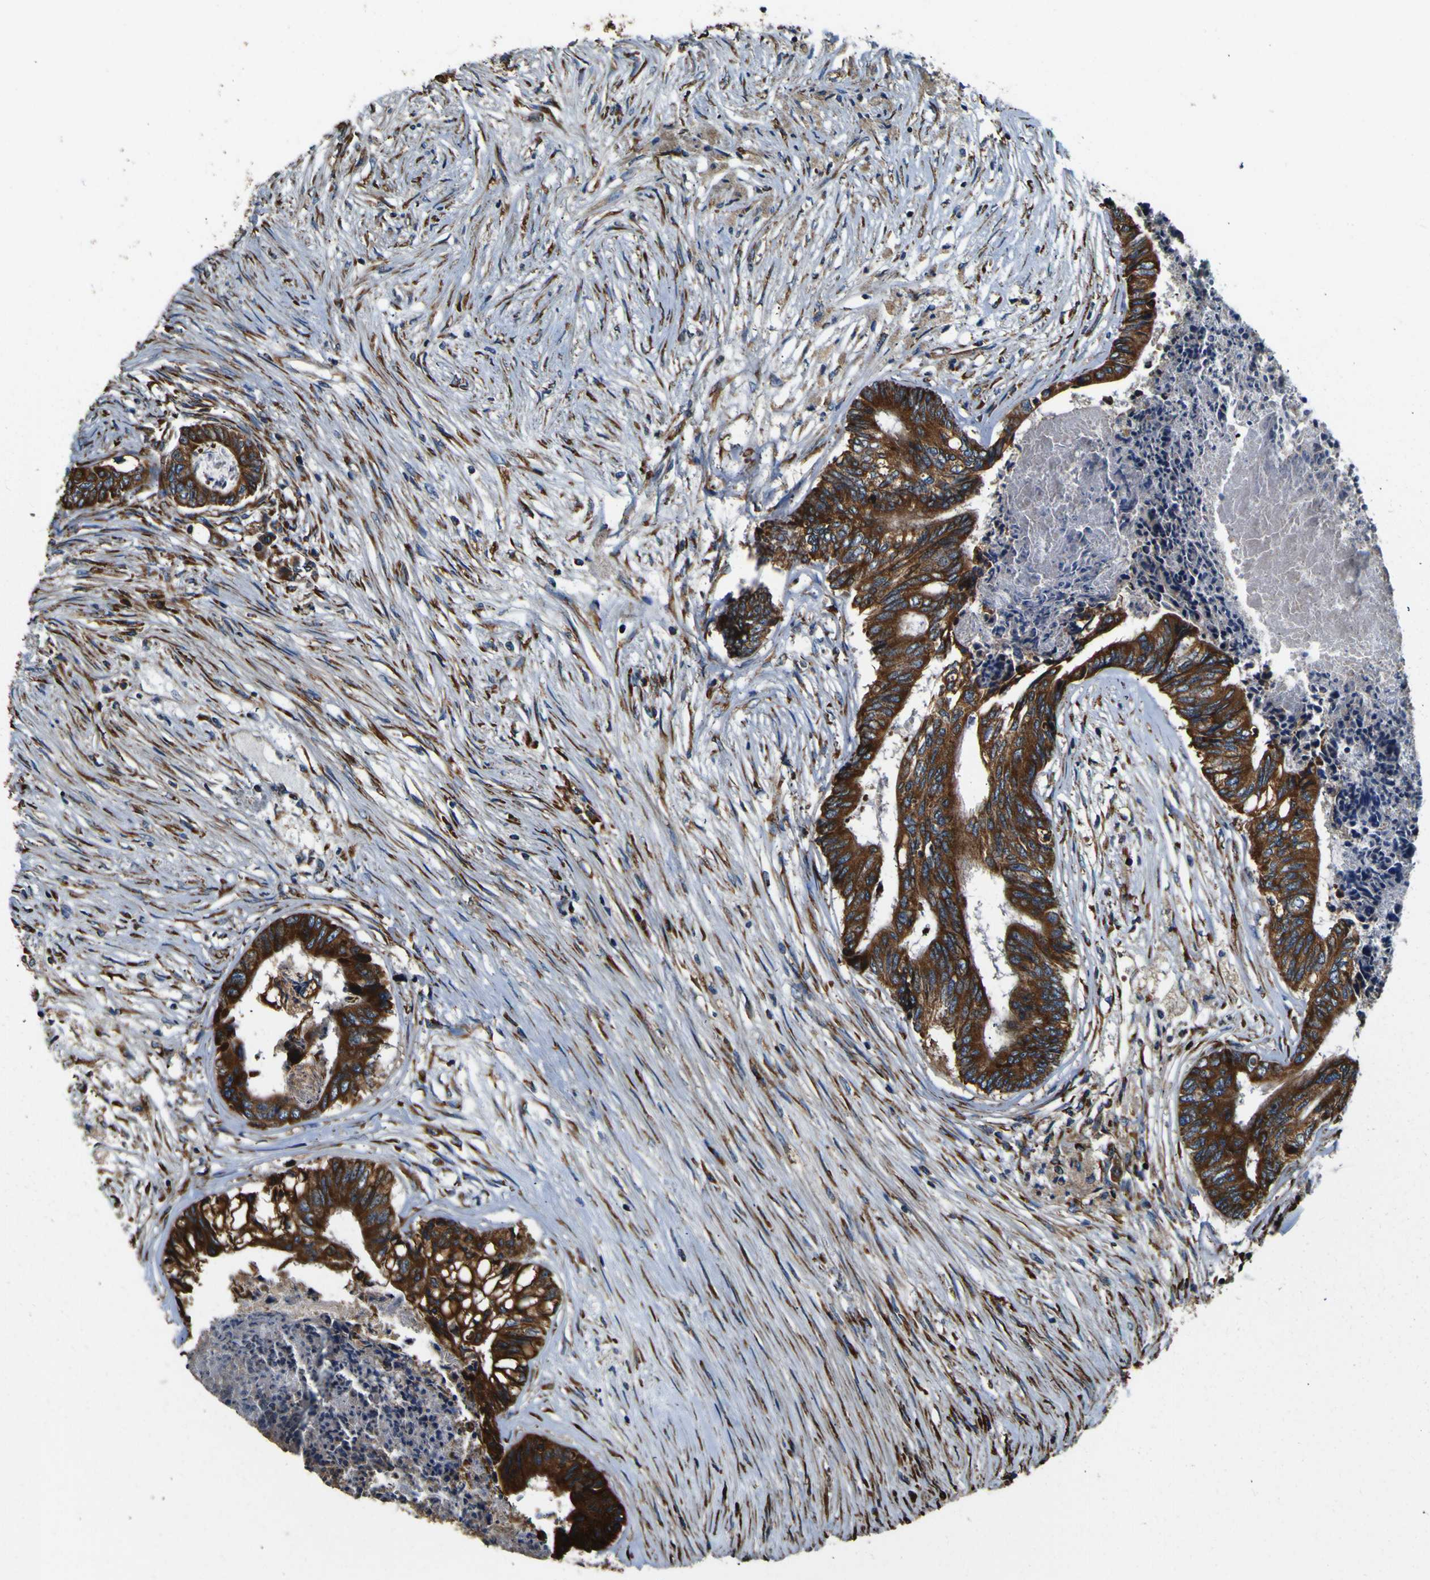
{"staining": {"intensity": "strong", "quantity": ">75%", "location": "cytoplasmic/membranous"}, "tissue": "colorectal cancer", "cell_type": "Tumor cells", "image_type": "cancer", "snomed": [{"axis": "morphology", "description": "Adenocarcinoma, NOS"}, {"axis": "topography", "description": "Rectum"}], "caption": "Brown immunohistochemical staining in human colorectal cancer displays strong cytoplasmic/membranous positivity in about >75% of tumor cells.", "gene": "INPP5A", "patient": {"sex": "male", "age": 63}}